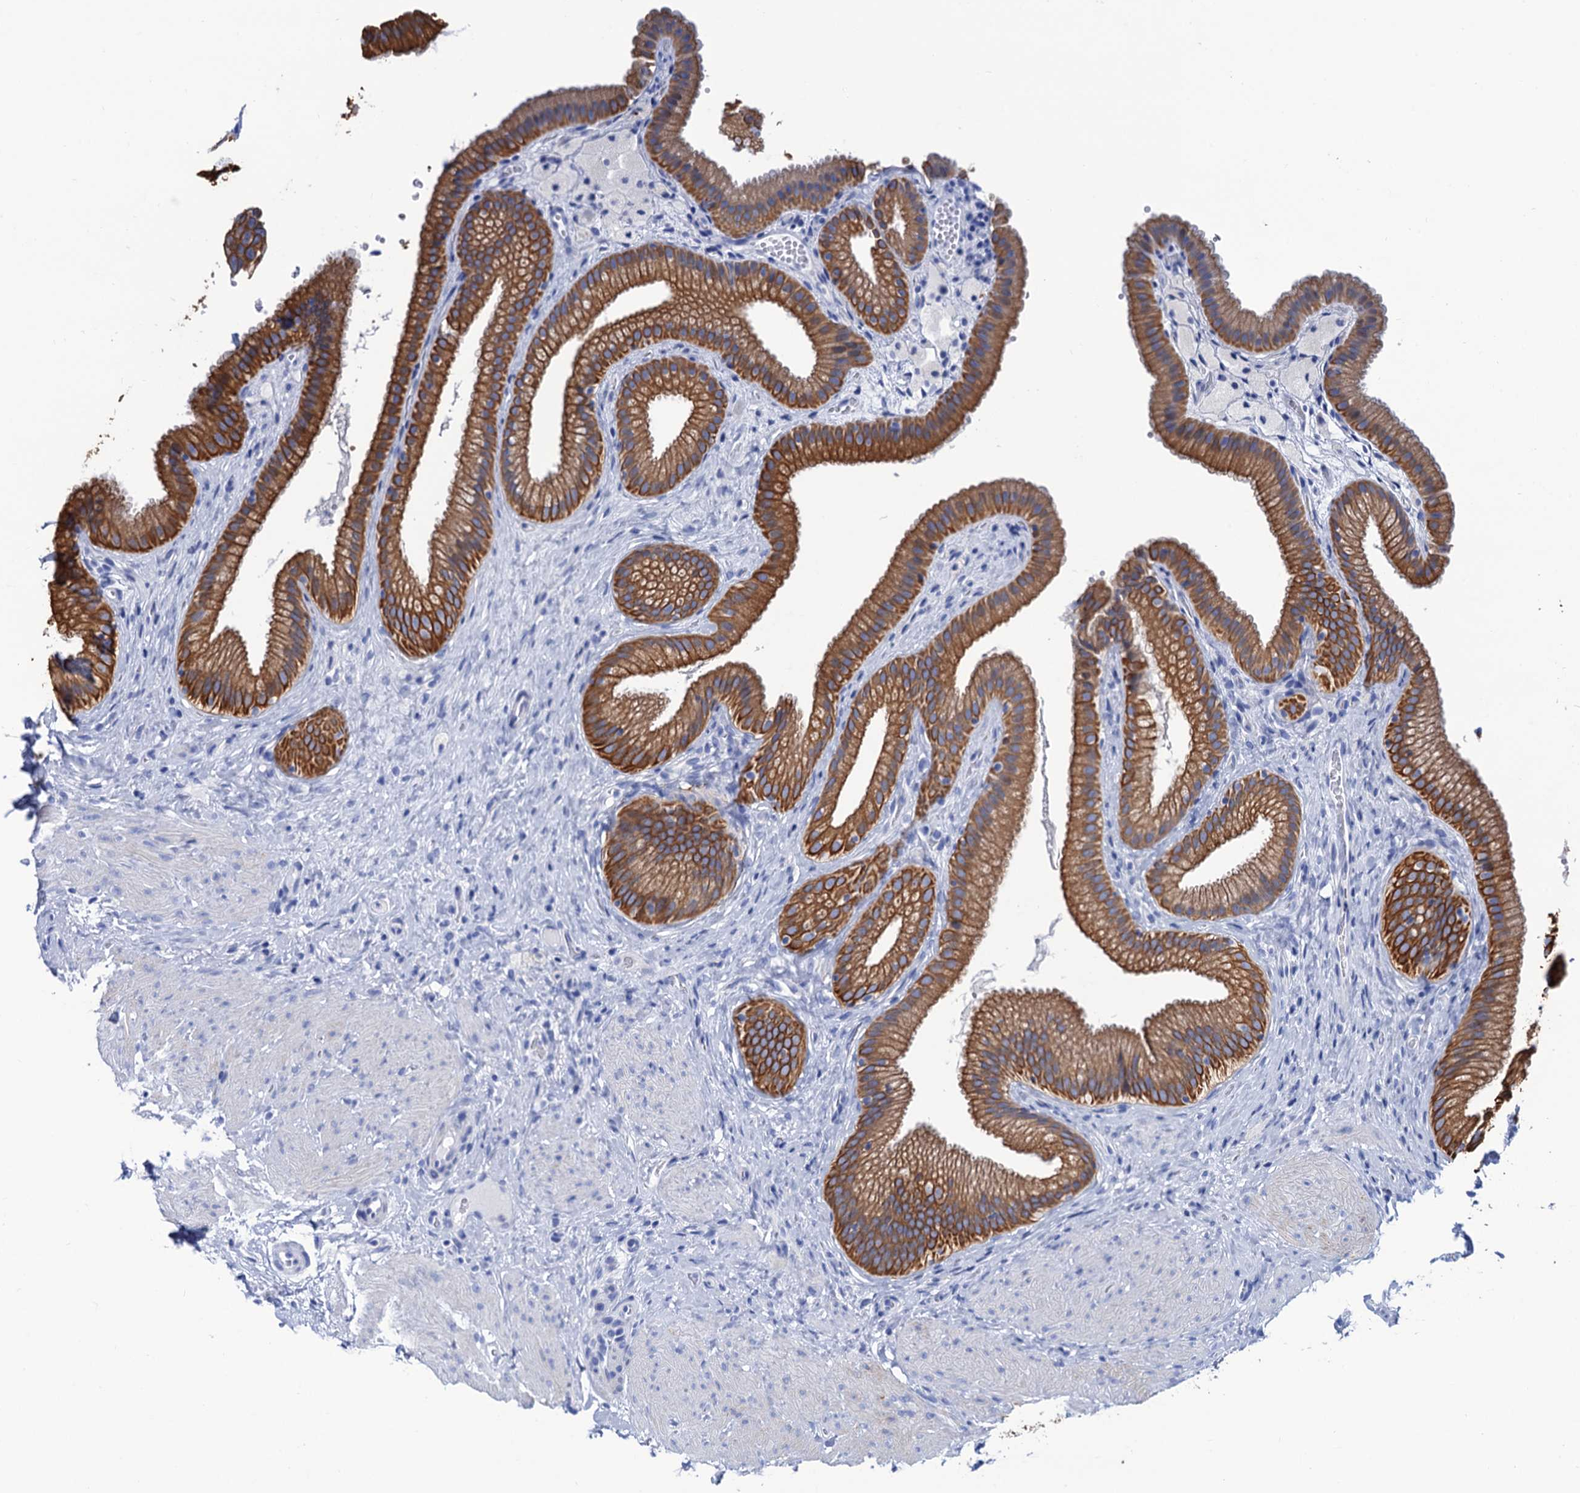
{"staining": {"intensity": "strong", "quantity": ">75%", "location": "cytoplasmic/membranous"}, "tissue": "gallbladder", "cell_type": "Glandular cells", "image_type": "normal", "snomed": [{"axis": "morphology", "description": "Normal tissue, NOS"}, {"axis": "morphology", "description": "Inflammation, NOS"}, {"axis": "topography", "description": "Gallbladder"}], "caption": "Immunohistochemical staining of benign human gallbladder demonstrates >75% levels of strong cytoplasmic/membranous protein staining in approximately >75% of glandular cells.", "gene": "RAB3IP", "patient": {"sex": "male", "age": 51}}